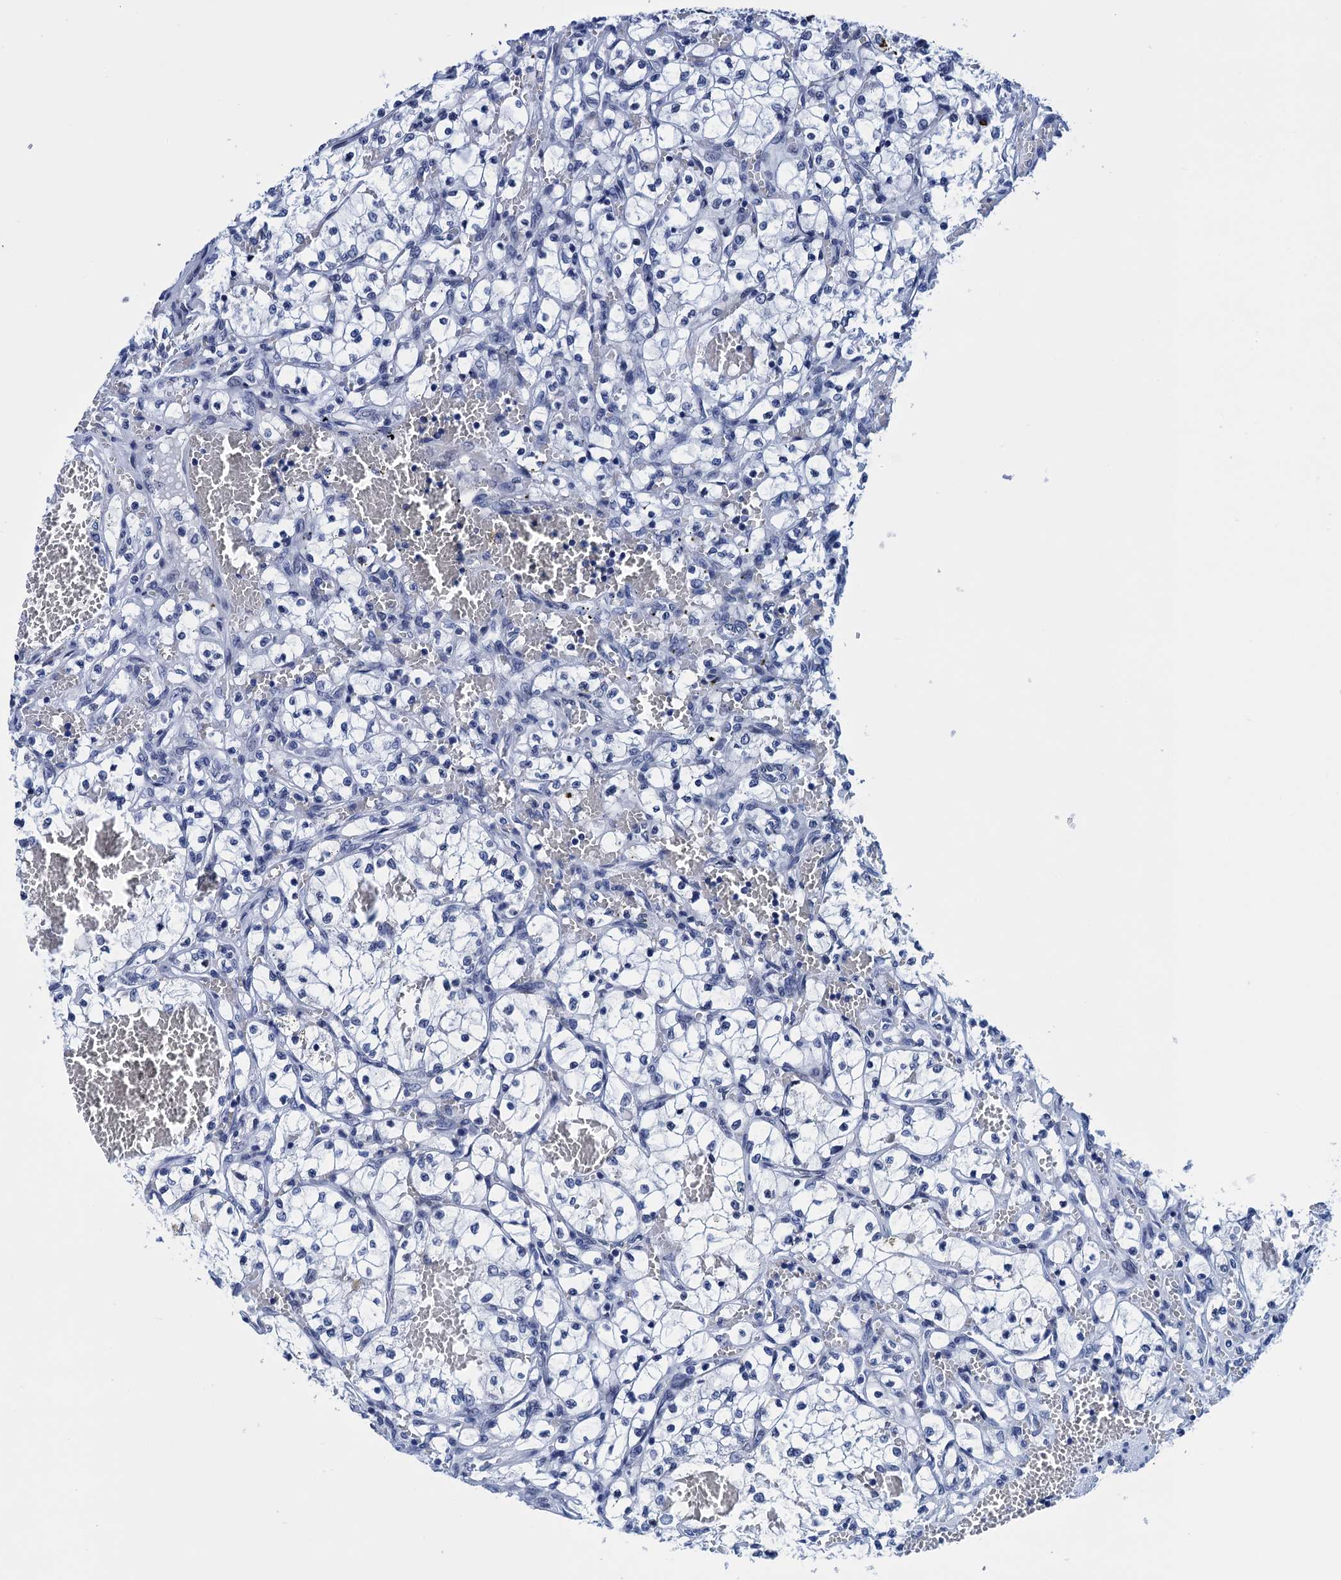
{"staining": {"intensity": "negative", "quantity": "none", "location": "none"}, "tissue": "renal cancer", "cell_type": "Tumor cells", "image_type": "cancer", "snomed": [{"axis": "morphology", "description": "Adenocarcinoma, NOS"}, {"axis": "topography", "description": "Kidney"}], "caption": "Renal cancer (adenocarcinoma) was stained to show a protein in brown. There is no significant expression in tumor cells.", "gene": "METTL25", "patient": {"sex": "female", "age": 69}}